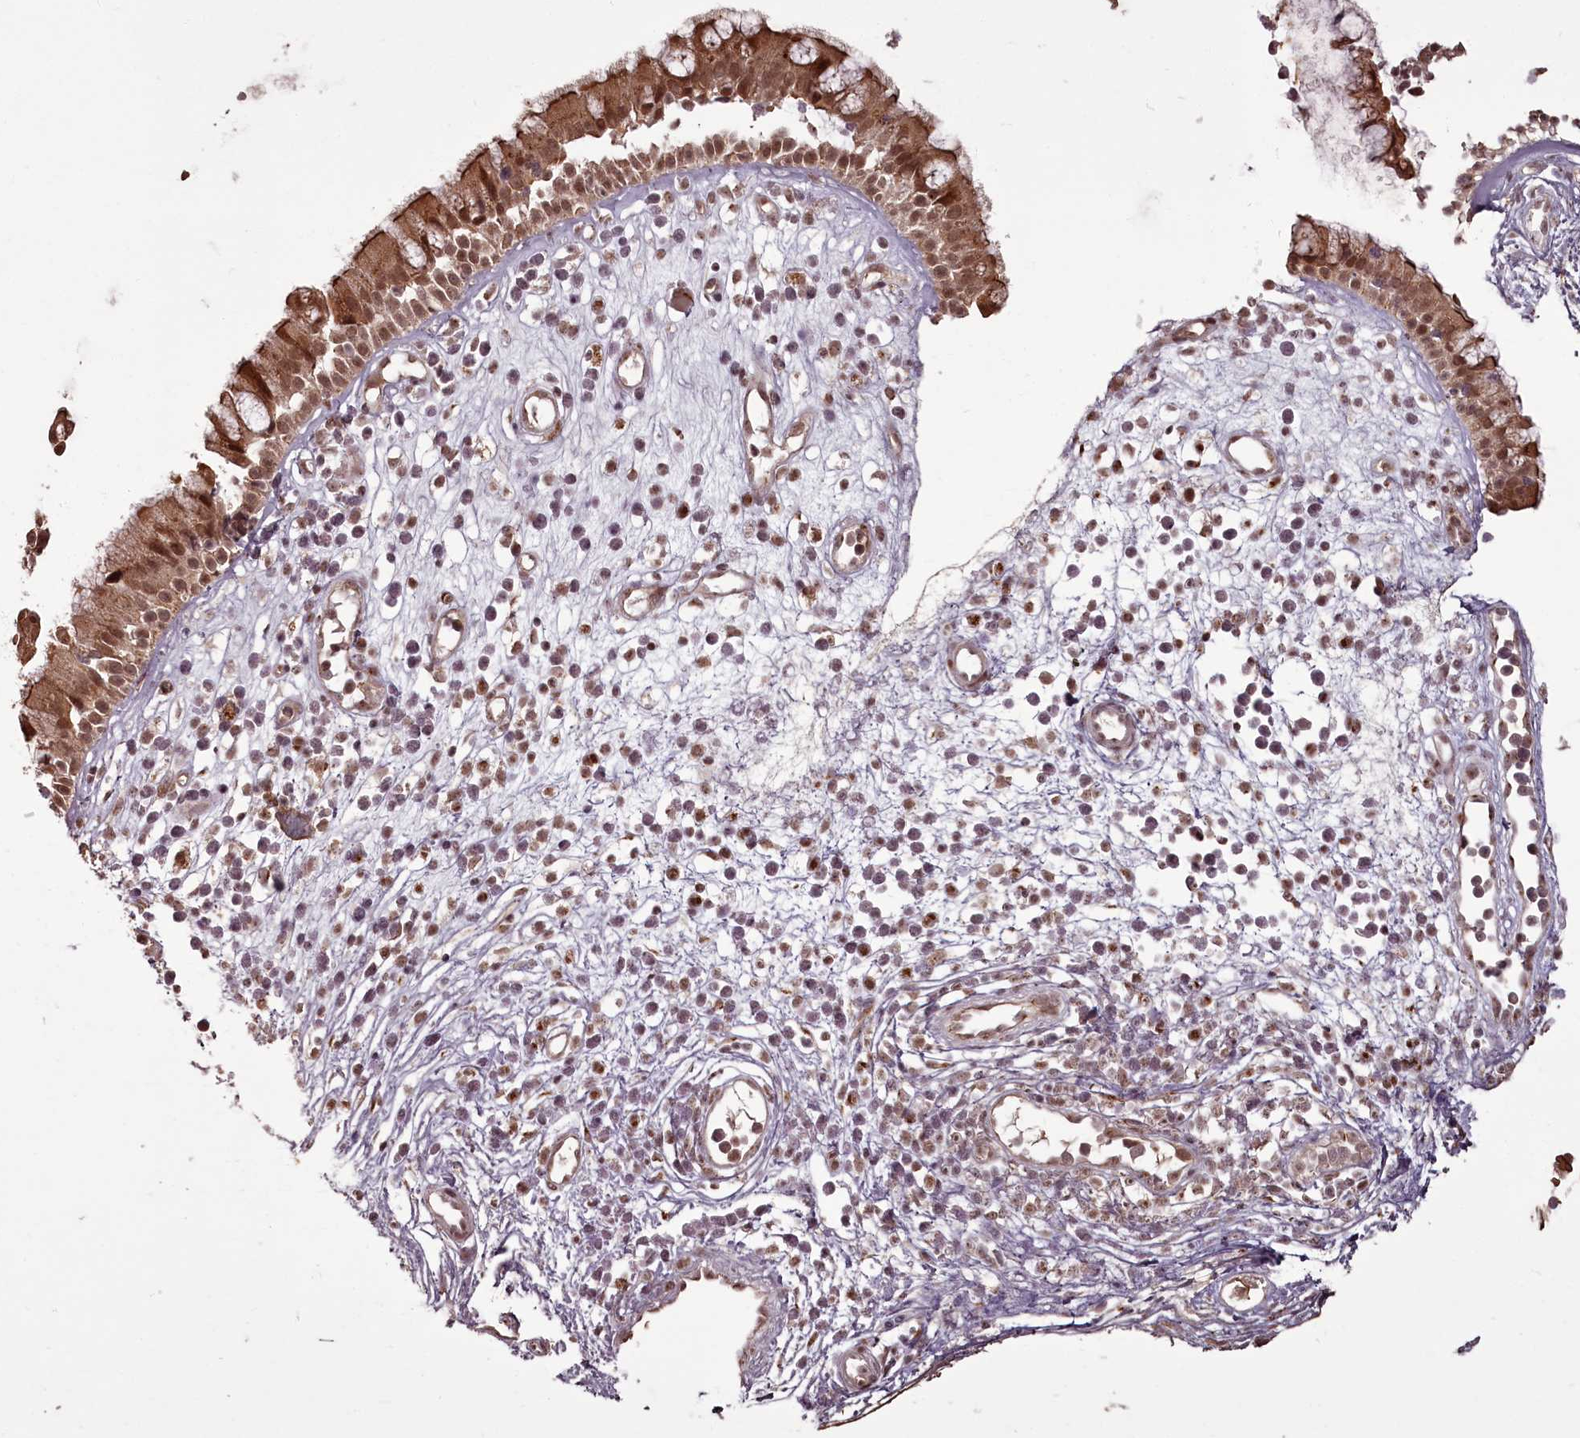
{"staining": {"intensity": "moderate", "quantity": ">75%", "location": "cytoplasmic/membranous,nuclear"}, "tissue": "nasopharynx", "cell_type": "Respiratory epithelial cells", "image_type": "normal", "snomed": [{"axis": "morphology", "description": "Normal tissue, NOS"}, {"axis": "morphology", "description": "Inflammation, NOS"}, {"axis": "topography", "description": "Nasopharynx"}], "caption": "A medium amount of moderate cytoplasmic/membranous,nuclear expression is seen in approximately >75% of respiratory epithelial cells in normal nasopharynx. (IHC, brightfield microscopy, high magnification).", "gene": "CEP83", "patient": {"sex": "male", "age": 29}}